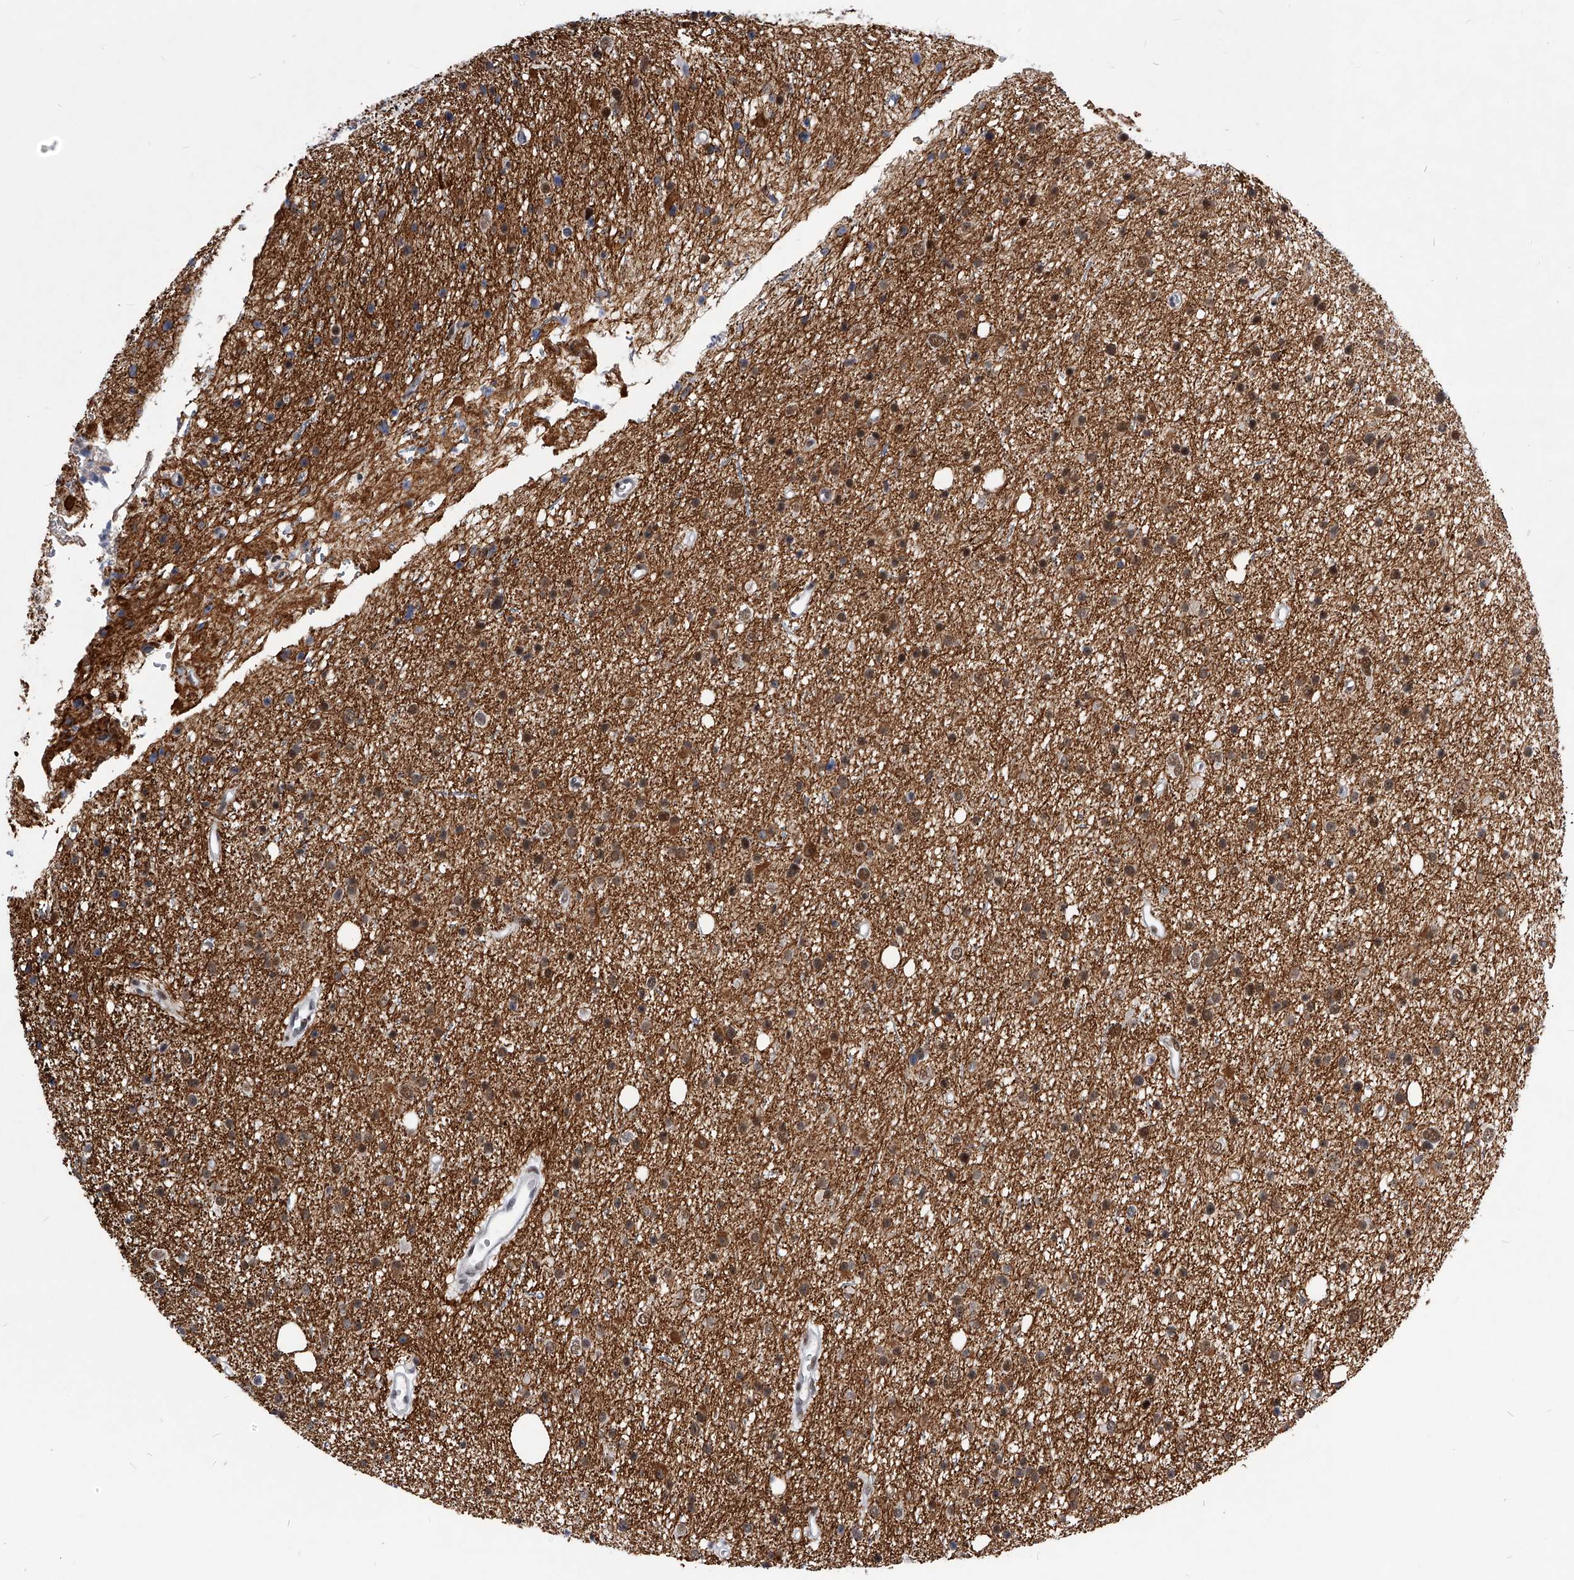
{"staining": {"intensity": "moderate", "quantity": ">75%", "location": "cytoplasmic/membranous,nuclear"}, "tissue": "glioma", "cell_type": "Tumor cells", "image_type": "cancer", "snomed": [{"axis": "morphology", "description": "Glioma, malignant, Low grade"}, {"axis": "topography", "description": "Cerebral cortex"}], "caption": "IHC staining of low-grade glioma (malignant), which reveals medium levels of moderate cytoplasmic/membranous and nuclear expression in about >75% of tumor cells indicating moderate cytoplasmic/membranous and nuclear protein positivity. The staining was performed using DAB (3,3'-diaminobenzidine) (brown) for protein detection and nuclei were counterstained in hematoxylin (blue).", "gene": "TESK2", "patient": {"sex": "female", "age": 39}}